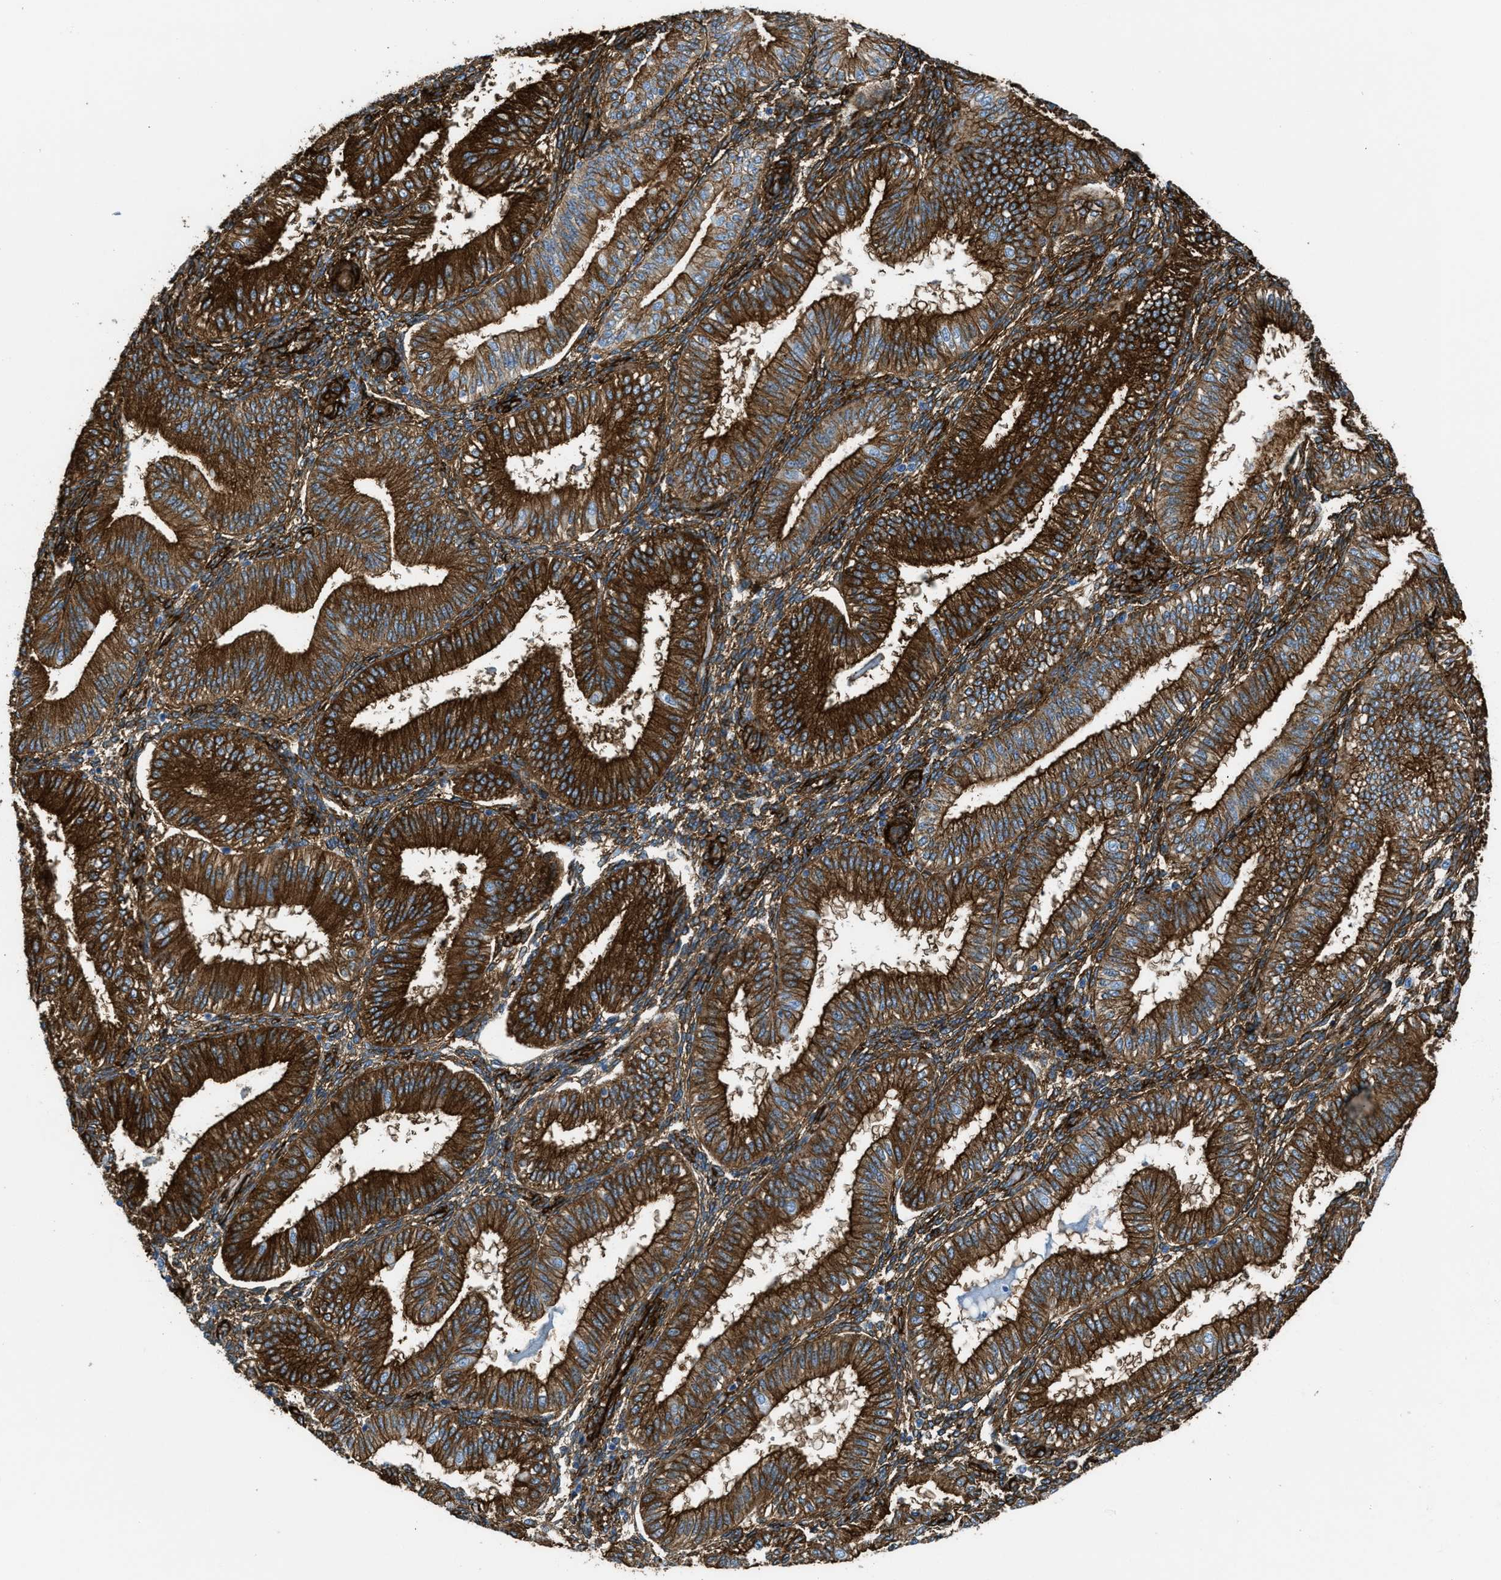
{"staining": {"intensity": "moderate", "quantity": "25%-75%", "location": "cytoplasmic/membranous"}, "tissue": "endometrium", "cell_type": "Cells in endometrial stroma", "image_type": "normal", "snomed": [{"axis": "morphology", "description": "Normal tissue, NOS"}, {"axis": "topography", "description": "Endometrium"}], "caption": "Brown immunohistochemical staining in normal endometrium displays moderate cytoplasmic/membranous staining in about 25%-75% of cells in endometrial stroma.", "gene": "CALD1", "patient": {"sex": "female", "age": 39}}